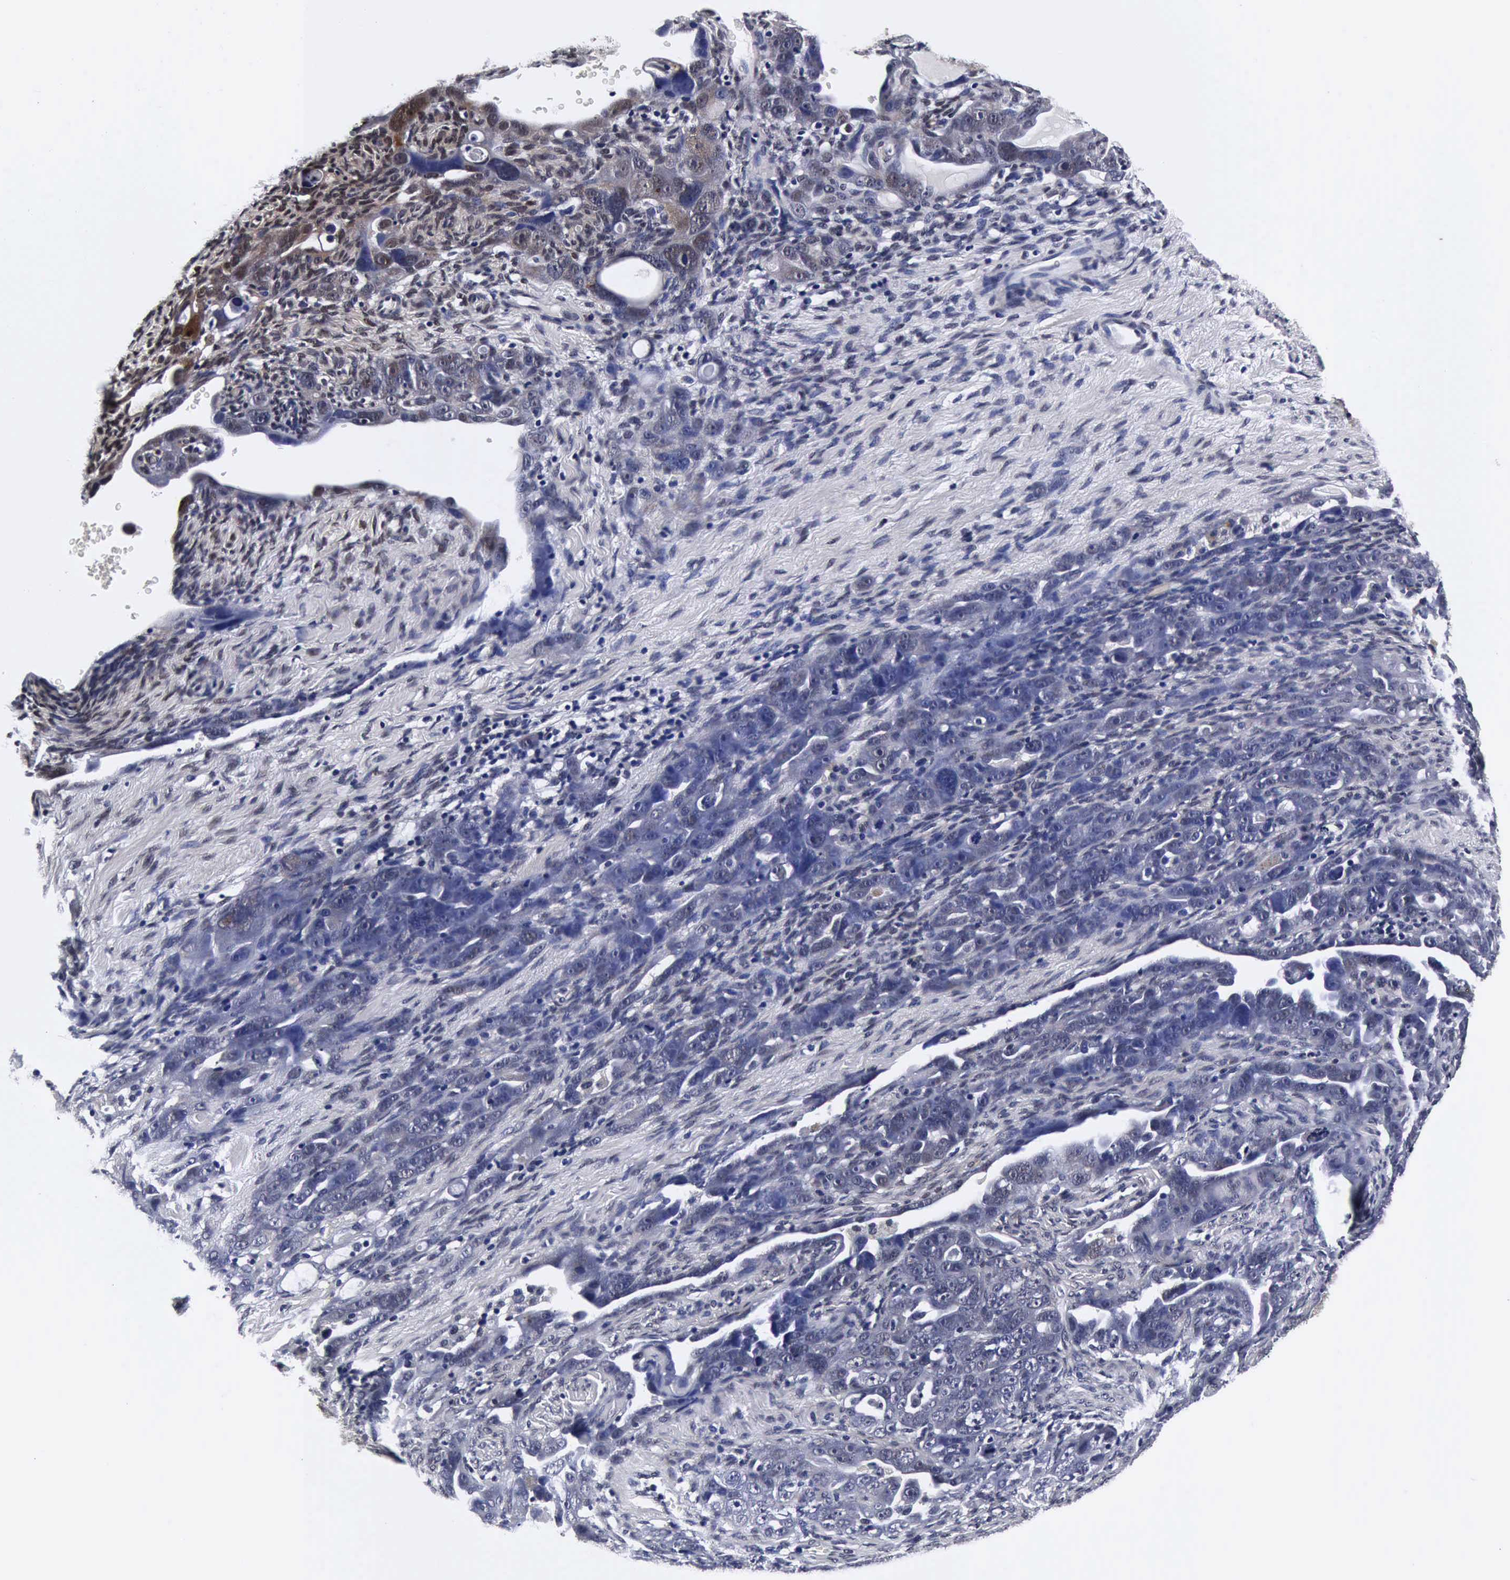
{"staining": {"intensity": "negative", "quantity": "none", "location": "none"}, "tissue": "ovarian cancer", "cell_type": "Tumor cells", "image_type": "cancer", "snomed": [{"axis": "morphology", "description": "Cystadenocarcinoma, serous, NOS"}, {"axis": "topography", "description": "Ovary"}], "caption": "The IHC photomicrograph has no significant staining in tumor cells of ovarian serous cystadenocarcinoma tissue.", "gene": "UBC", "patient": {"sex": "female", "age": 66}}